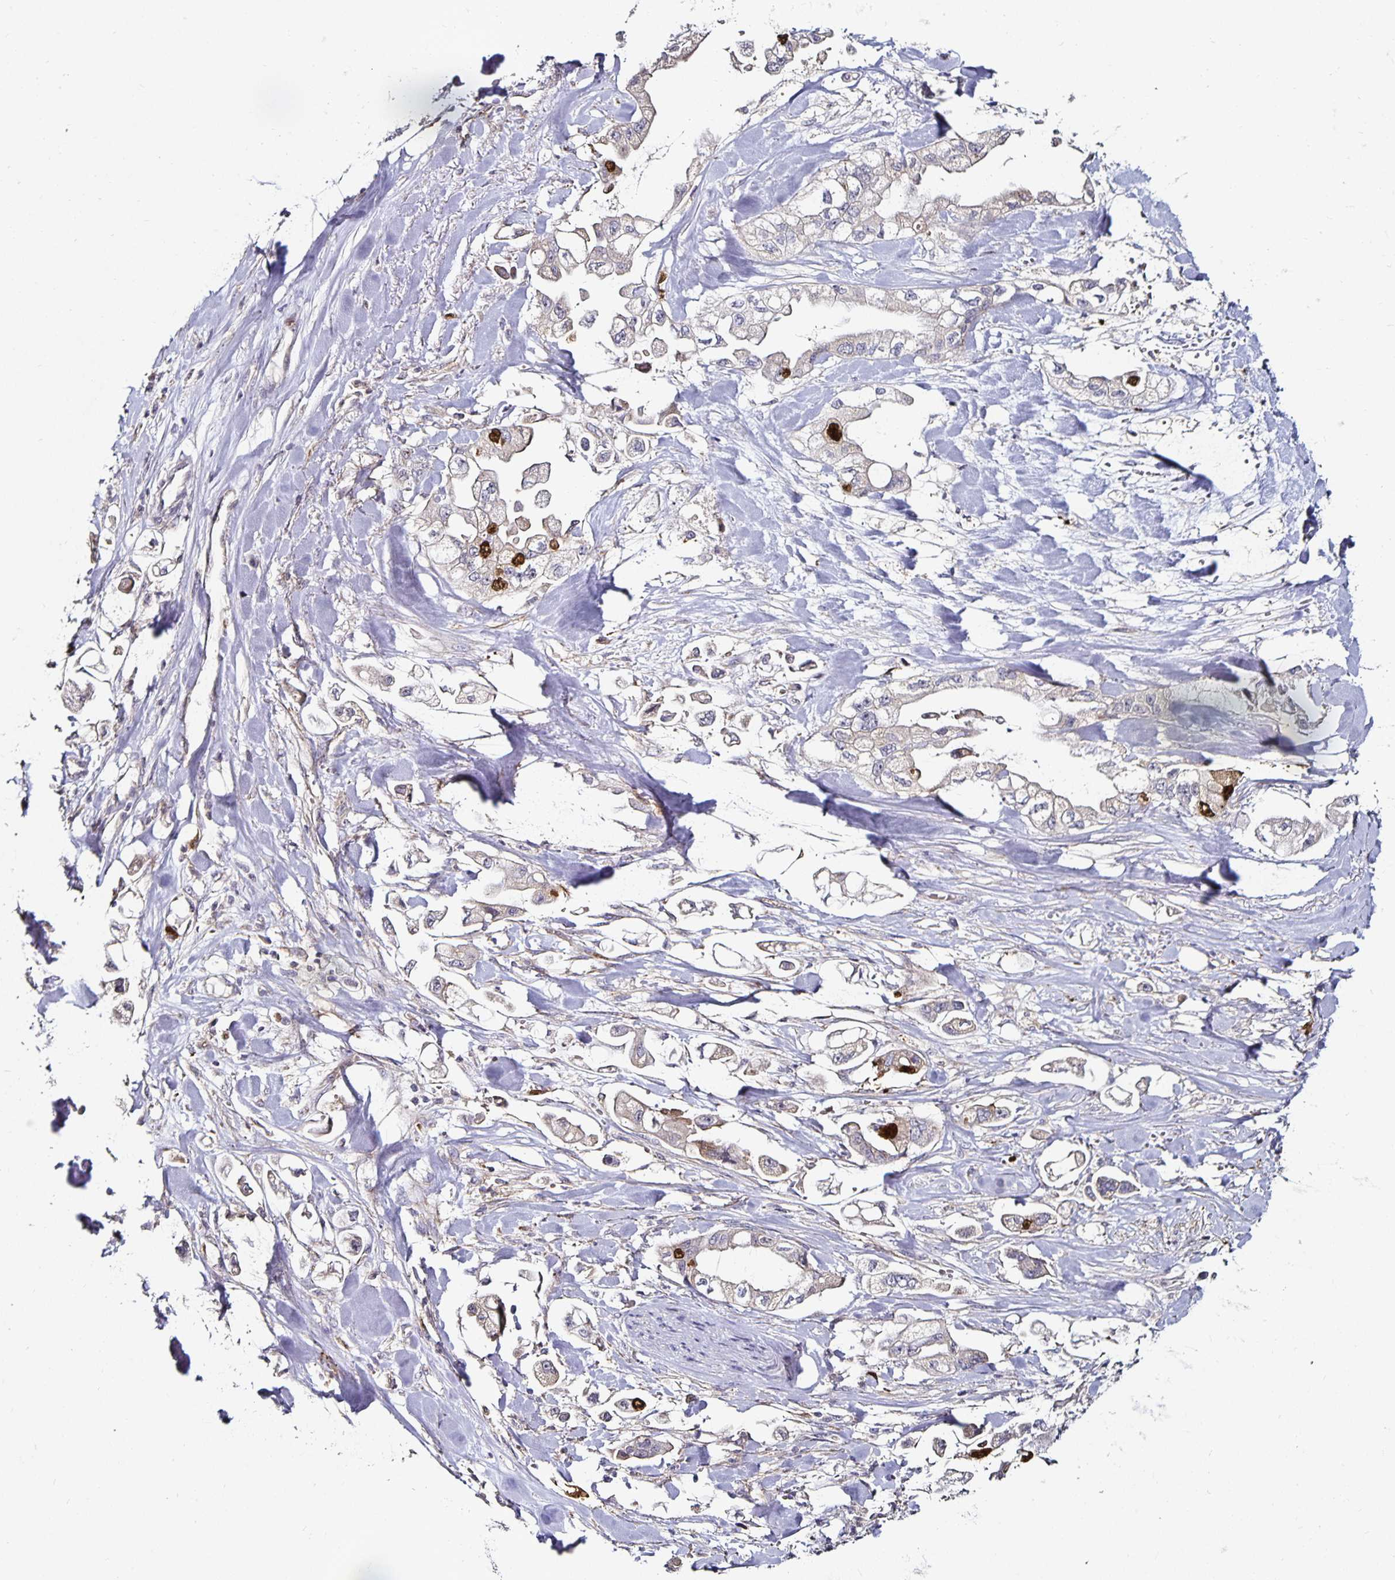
{"staining": {"intensity": "strong", "quantity": "<25%", "location": "nuclear"}, "tissue": "stomach cancer", "cell_type": "Tumor cells", "image_type": "cancer", "snomed": [{"axis": "morphology", "description": "Adenocarcinoma, NOS"}, {"axis": "topography", "description": "Stomach"}], "caption": "Immunohistochemistry image of adenocarcinoma (stomach) stained for a protein (brown), which displays medium levels of strong nuclear positivity in about <25% of tumor cells.", "gene": "ANLN", "patient": {"sex": "male", "age": 62}}